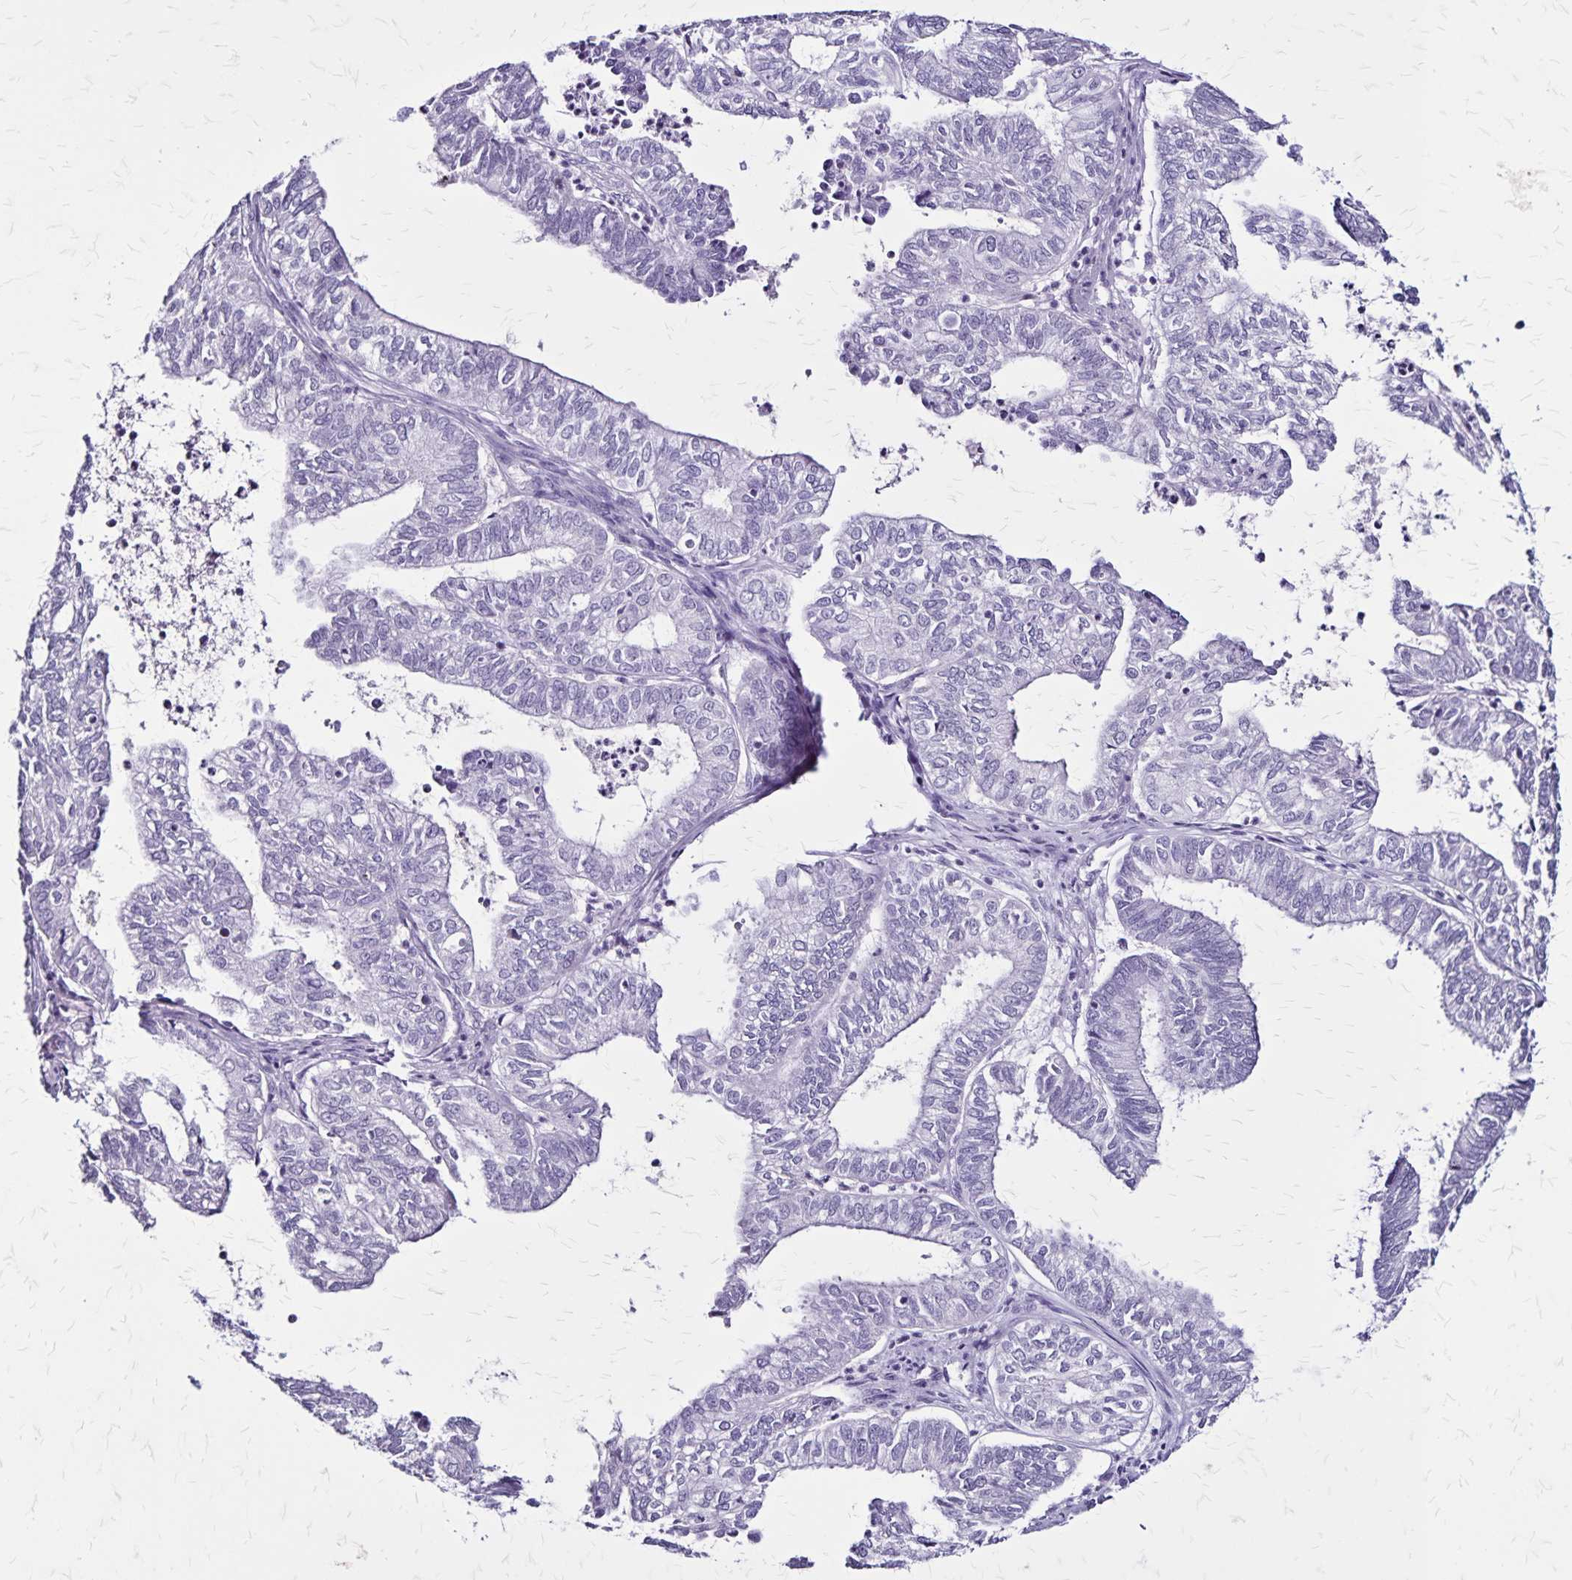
{"staining": {"intensity": "negative", "quantity": "none", "location": "none"}, "tissue": "ovarian cancer", "cell_type": "Tumor cells", "image_type": "cancer", "snomed": [{"axis": "morphology", "description": "Carcinoma, endometroid"}, {"axis": "topography", "description": "Ovary"}], "caption": "Ovarian cancer (endometroid carcinoma) was stained to show a protein in brown. There is no significant positivity in tumor cells.", "gene": "KRT2", "patient": {"sex": "female", "age": 64}}